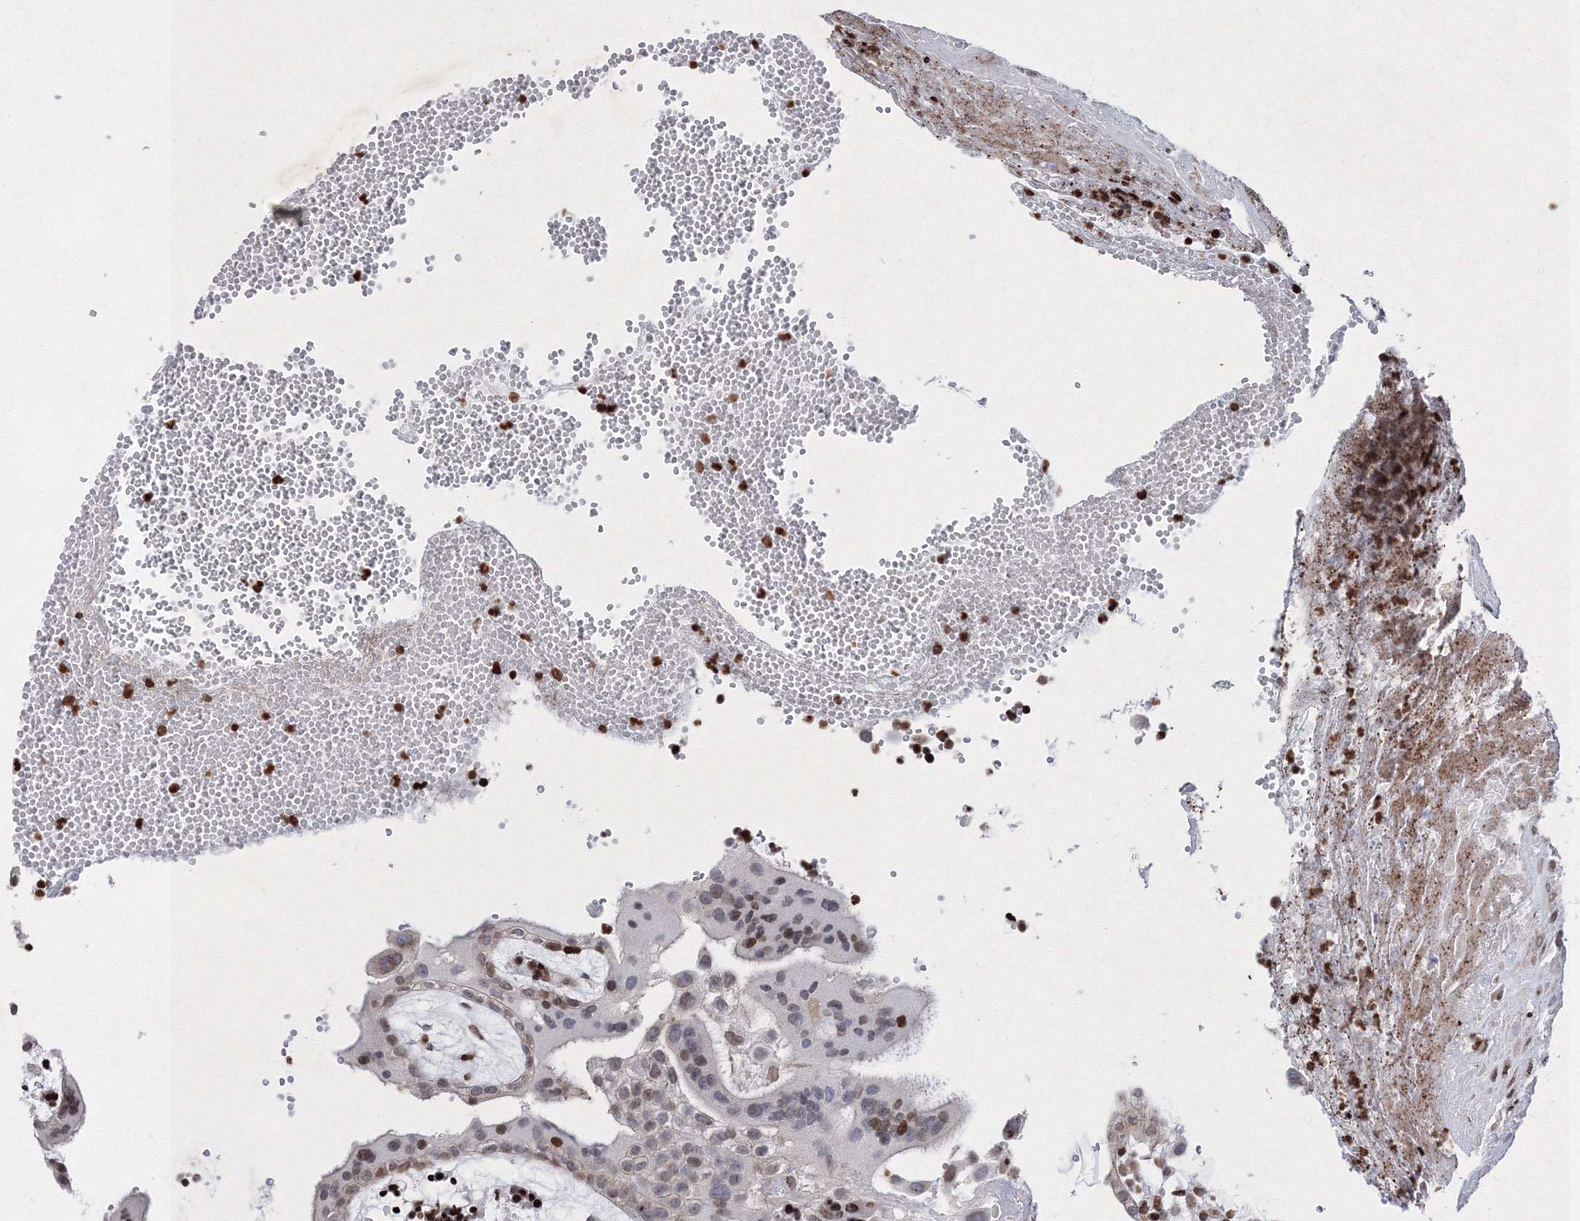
{"staining": {"intensity": "moderate", "quantity": "<25%", "location": "nuclear"}, "tissue": "placenta", "cell_type": "Trophoblastic cells", "image_type": "normal", "snomed": [{"axis": "morphology", "description": "Normal tissue, NOS"}, {"axis": "topography", "description": "Placenta"}], "caption": "An IHC image of unremarkable tissue is shown. Protein staining in brown highlights moderate nuclear positivity in placenta within trophoblastic cells.", "gene": "SMIM29", "patient": {"sex": "female", "age": 18}}